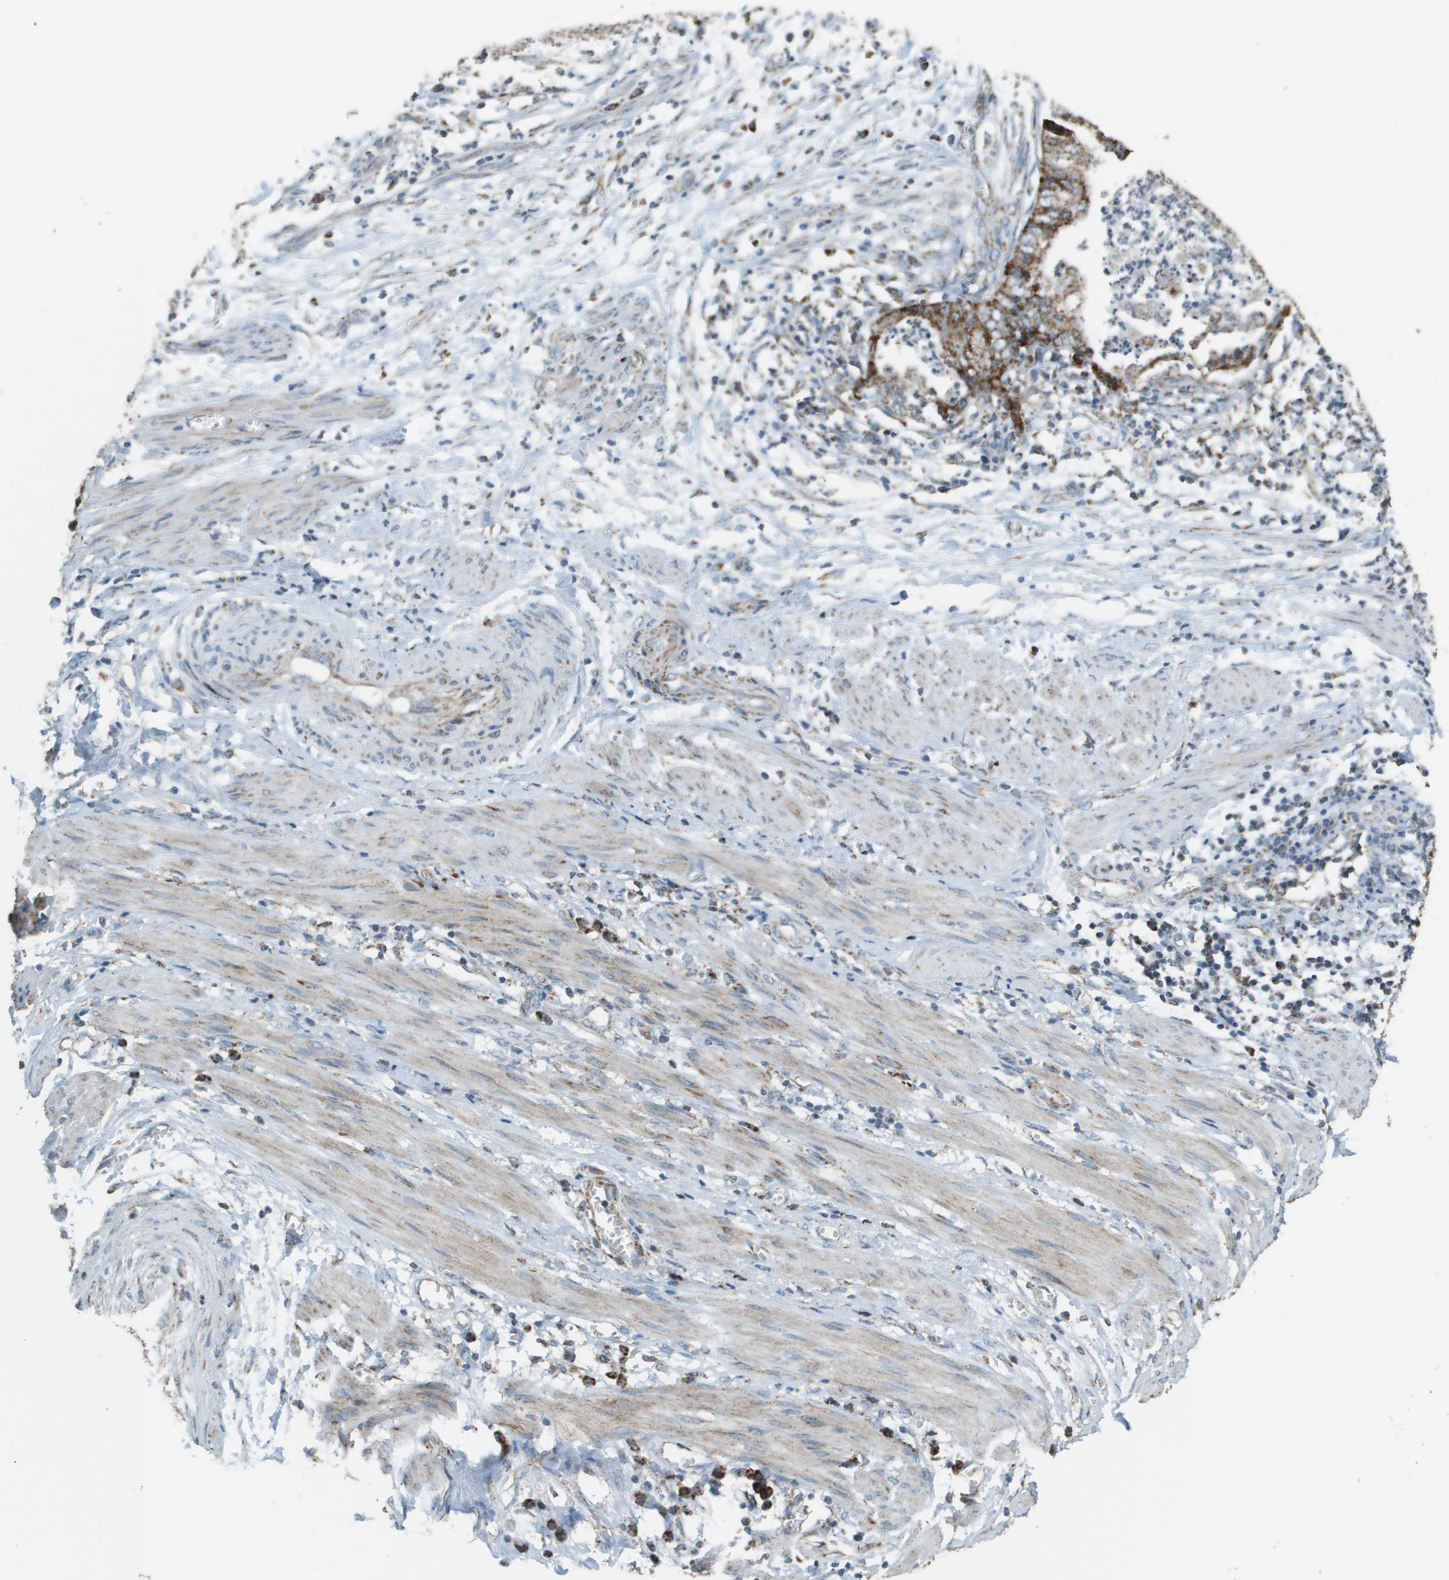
{"staining": {"intensity": "strong", "quantity": ">75%", "location": "cytoplasmic/membranous"}, "tissue": "endometrial cancer", "cell_type": "Tumor cells", "image_type": "cancer", "snomed": [{"axis": "morphology", "description": "Necrosis, NOS"}, {"axis": "morphology", "description": "Adenocarcinoma, NOS"}, {"axis": "topography", "description": "Endometrium"}], "caption": "Immunohistochemistry histopathology image of human endometrial cancer stained for a protein (brown), which shows high levels of strong cytoplasmic/membranous staining in about >75% of tumor cells.", "gene": "FH", "patient": {"sex": "female", "age": 79}}